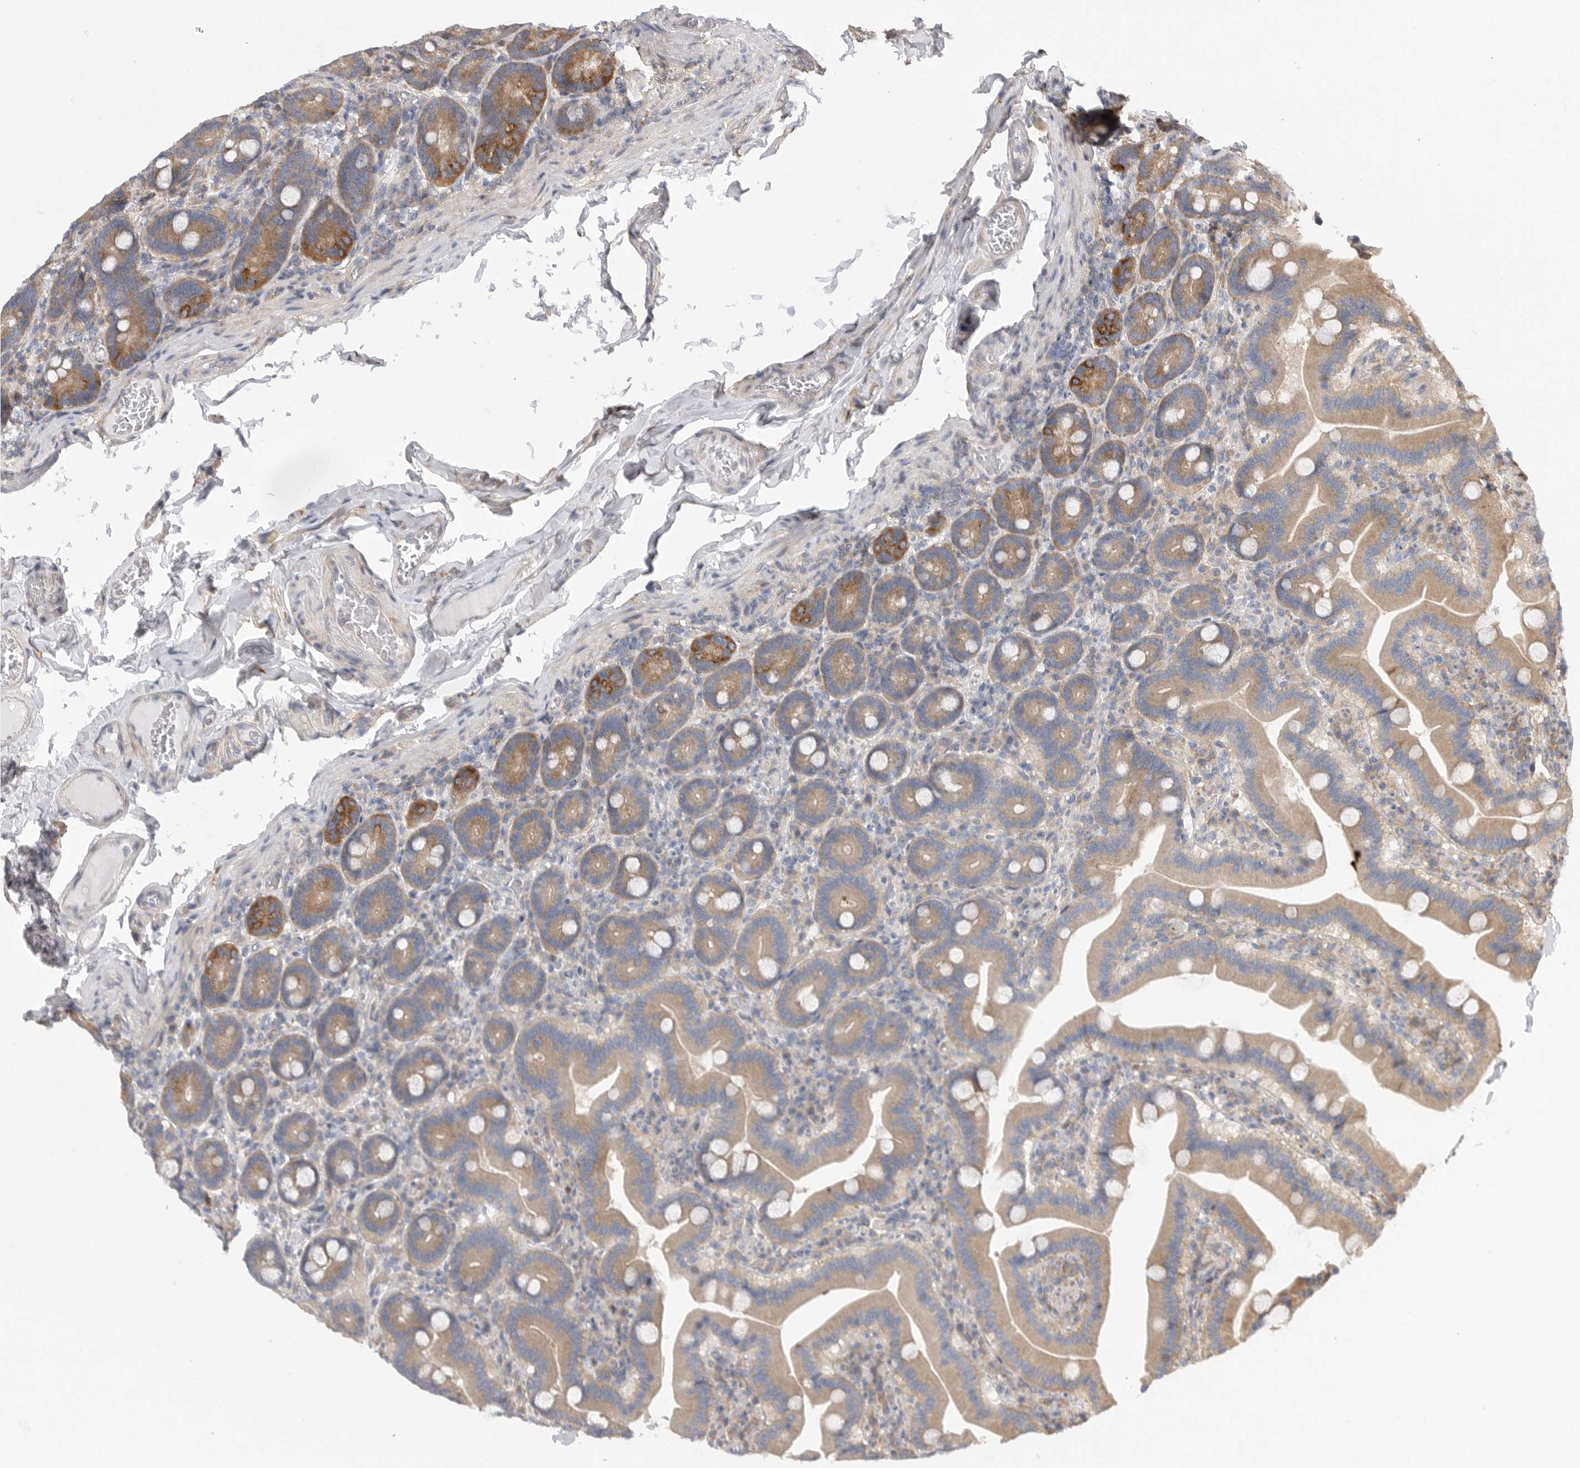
{"staining": {"intensity": "moderate", "quantity": ">75%", "location": "cytoplasmic/membranous"}, "tissue": "duodenum", "cell_type": "Glandular cells", "image_type": "normal", "snomed": [{"axis": "morphology", "description": "Normal tissue, NOS"}, {"axis": "topography", "description": "Duodenum"}], "caption": "A medium amount of moderate cytoplasmic/membranous positivity is seen in about >75% of glandular cells in unremarkable duodenum. Nuclei are stained in blue.", "gene": "FBXO43", "patient": {"sex": "female", "age": 62}}